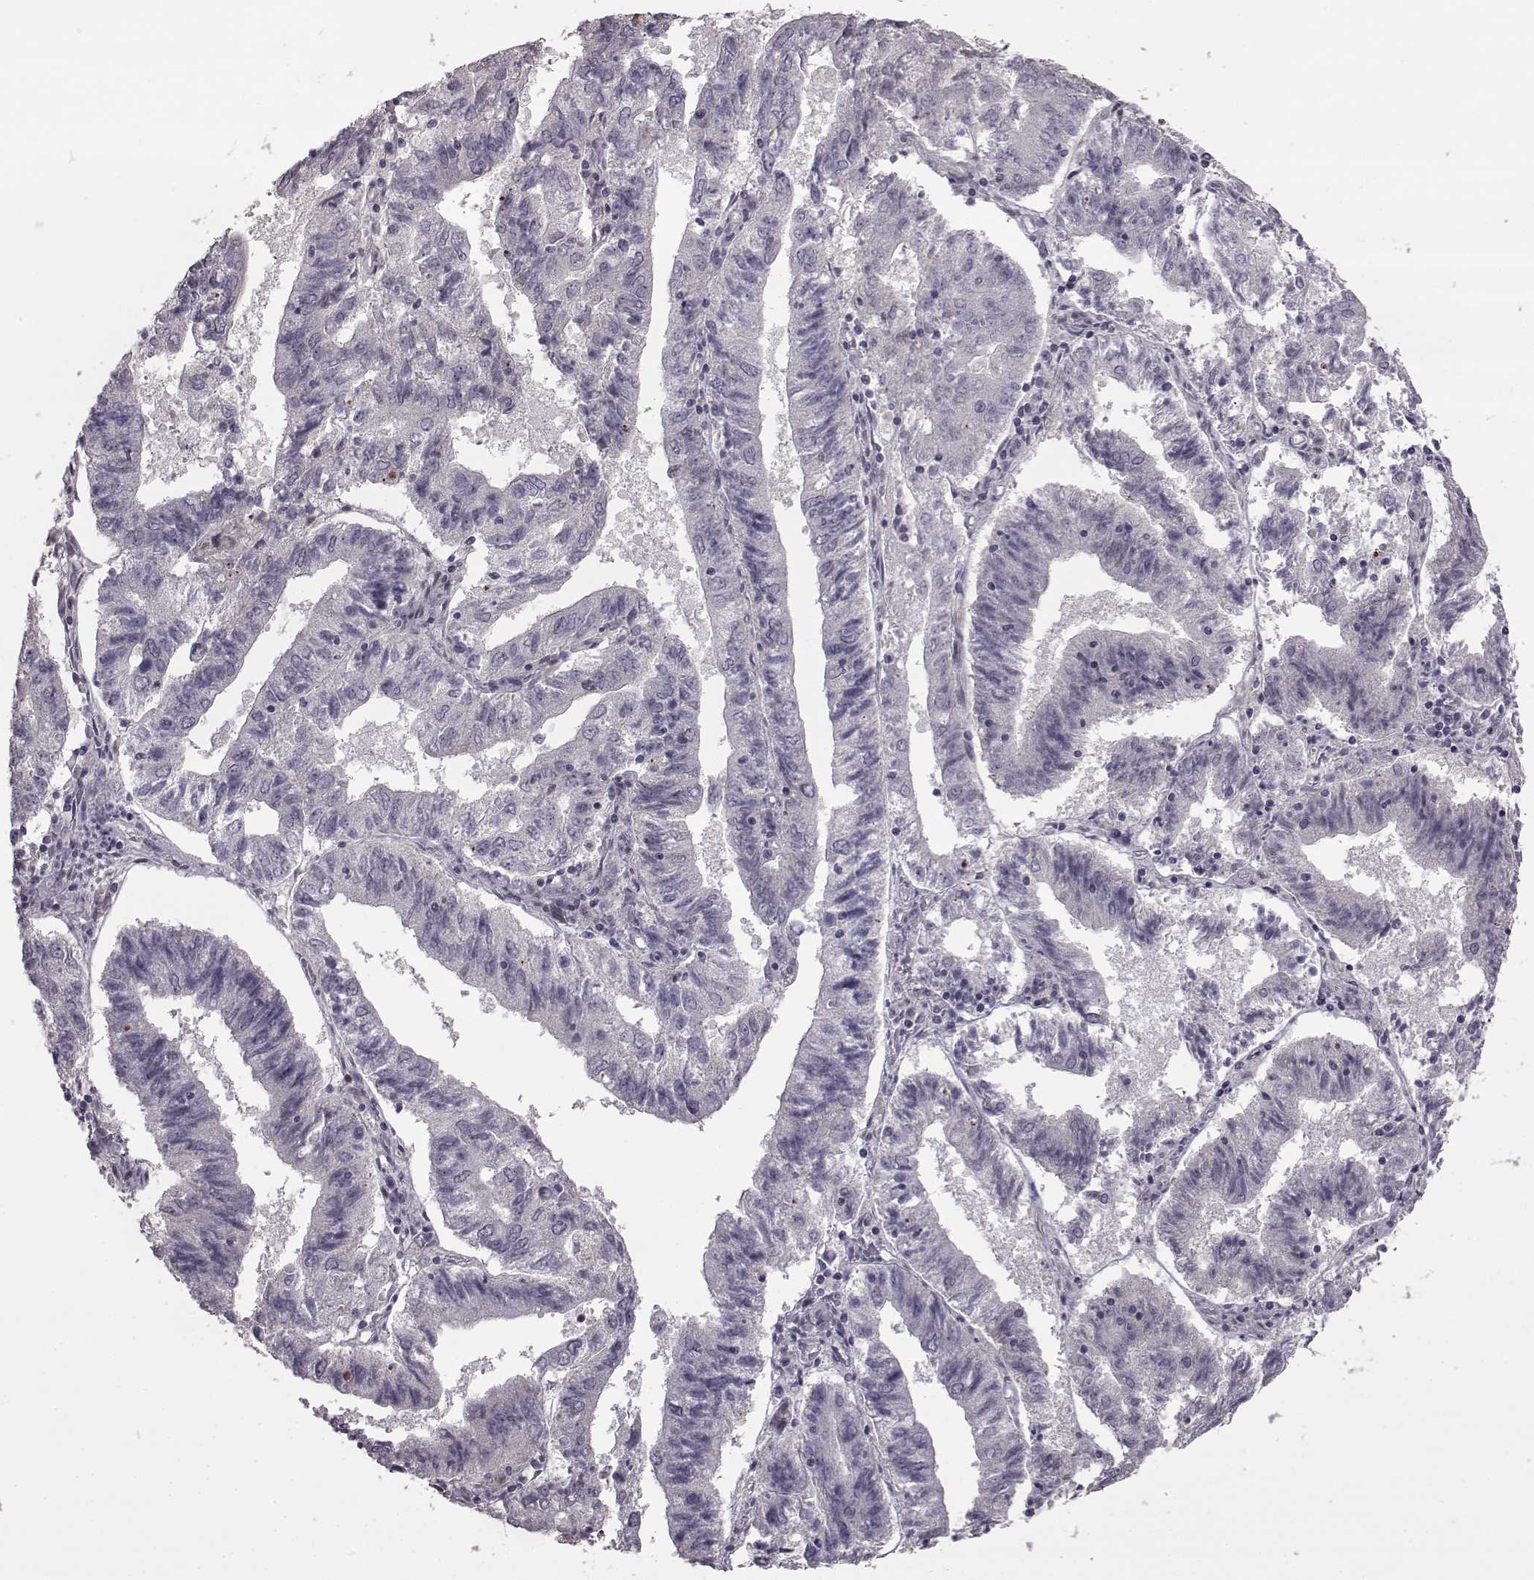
{"staining": {"intensity": "negative", "quantity": "none", "location": "none"}, "tissue": "endometrial cancer", "cell_type": "Tumor cells", "image_type": "cancer", "snomed": [{"axis": "morphology", "description": "Adenocarcinoma, NOS"}, {"axis": "topography", "description": "Endometrium"}], "caption": "Photomicrograph shows no significant protein staining in tumor cells of adenocarcinoma (endometrial). (Brightfield microscopy of DAB immunohistochemistry at high magnification).", "gene": "GAL", "patient": {"sex": "female", "age": 82}}